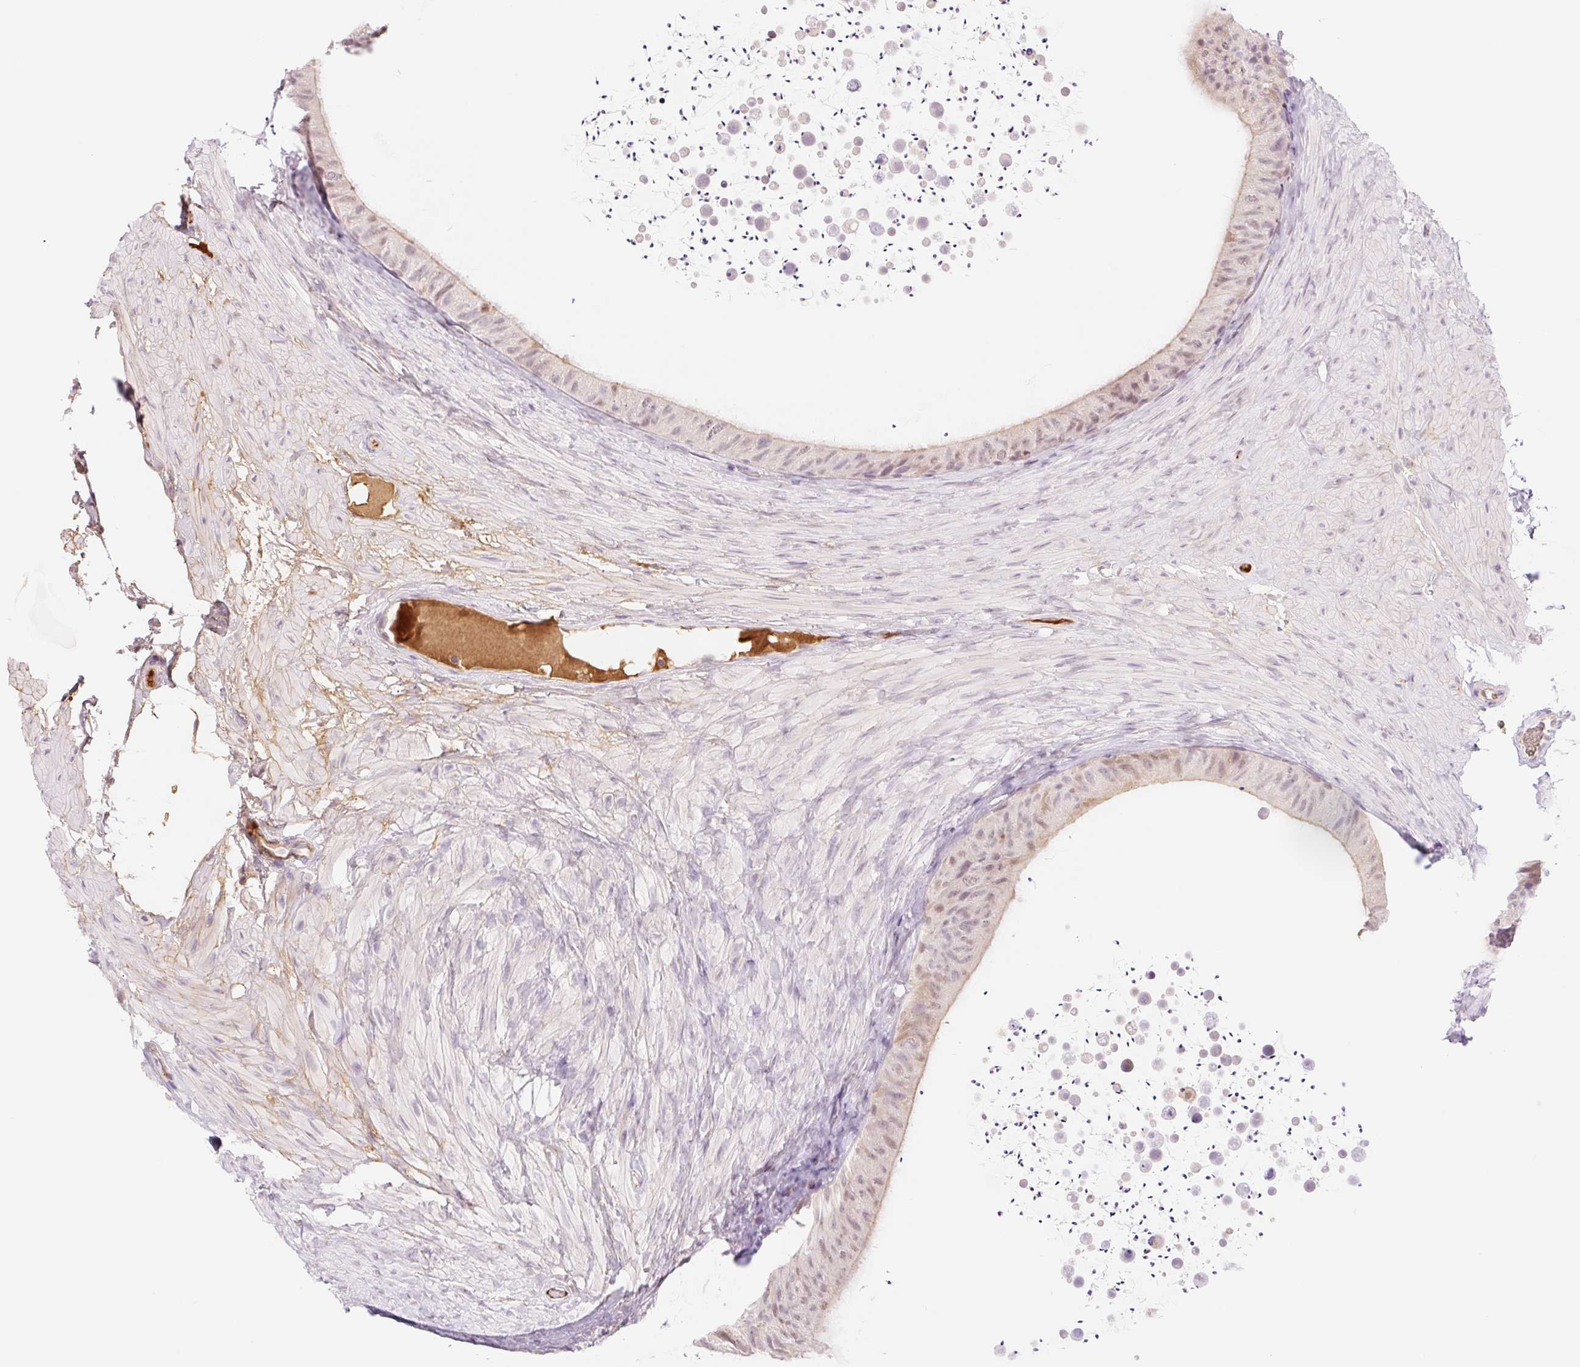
{"staining": {"intensity": "weak", "quantity": ">75%", "location": "nuclear"}, "tissue": "epididymis", "cell_type": "Glandular cells", "image_type": "normal", "snomed": [{"axis": "morphology", "description": "Normal tissue, NOS"}, {"axis": "topography", "description": "Epididymis, spermatic cord, NOS"}, {"axis": "topography", "description": "Epididymis"}], "caption": "DAB (3,3'-diaminobenzidine) immunohistochemical staining of benign human epididymis displays weak nuclear protein positivity in about >75% of glandular cells.", "gene": "HEBP1", "patient": {"sex": "male", "age": 31}}